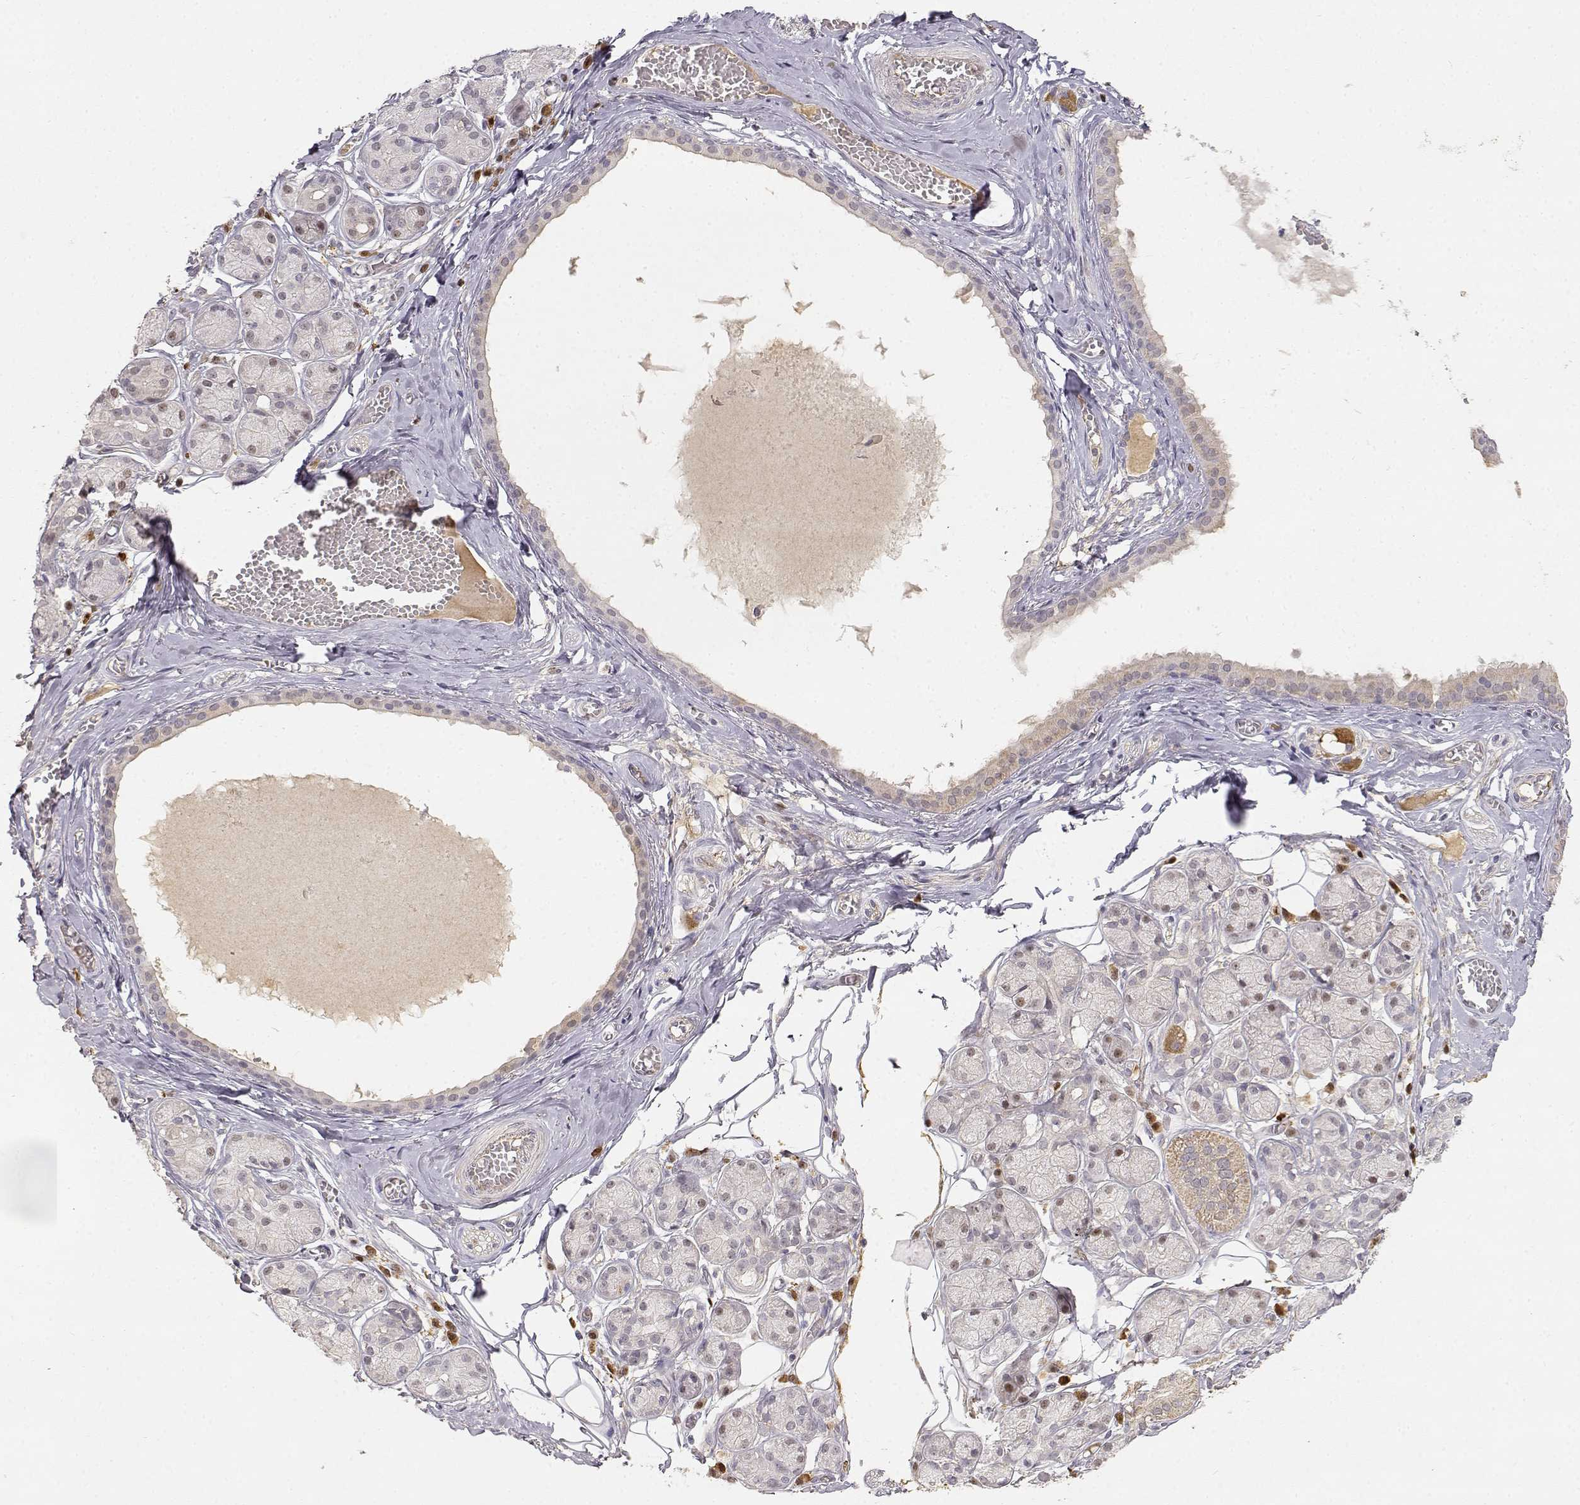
{"staining": {"intensity": "weak", "quantity": "<25%", "location": "cytoplasmic/membranous"}, "tissue": "salivary gland", "cell_type": "Glandular cells", "image_type": "normal", "snomed": [{"axis": "morphology", "description": "Normal tissue, NOS"}, {"axis": "topography", "description": "Salivary gland"}, {"axis": "topography", "description": "Peripheral nerve tissue"}], "caption": "Glandular cells are negative for protein expression in normal human salivary gland. Nuclei are stained in blue.", "gene": "EAF2", "patient": {"sex": "male", "age": 71}}